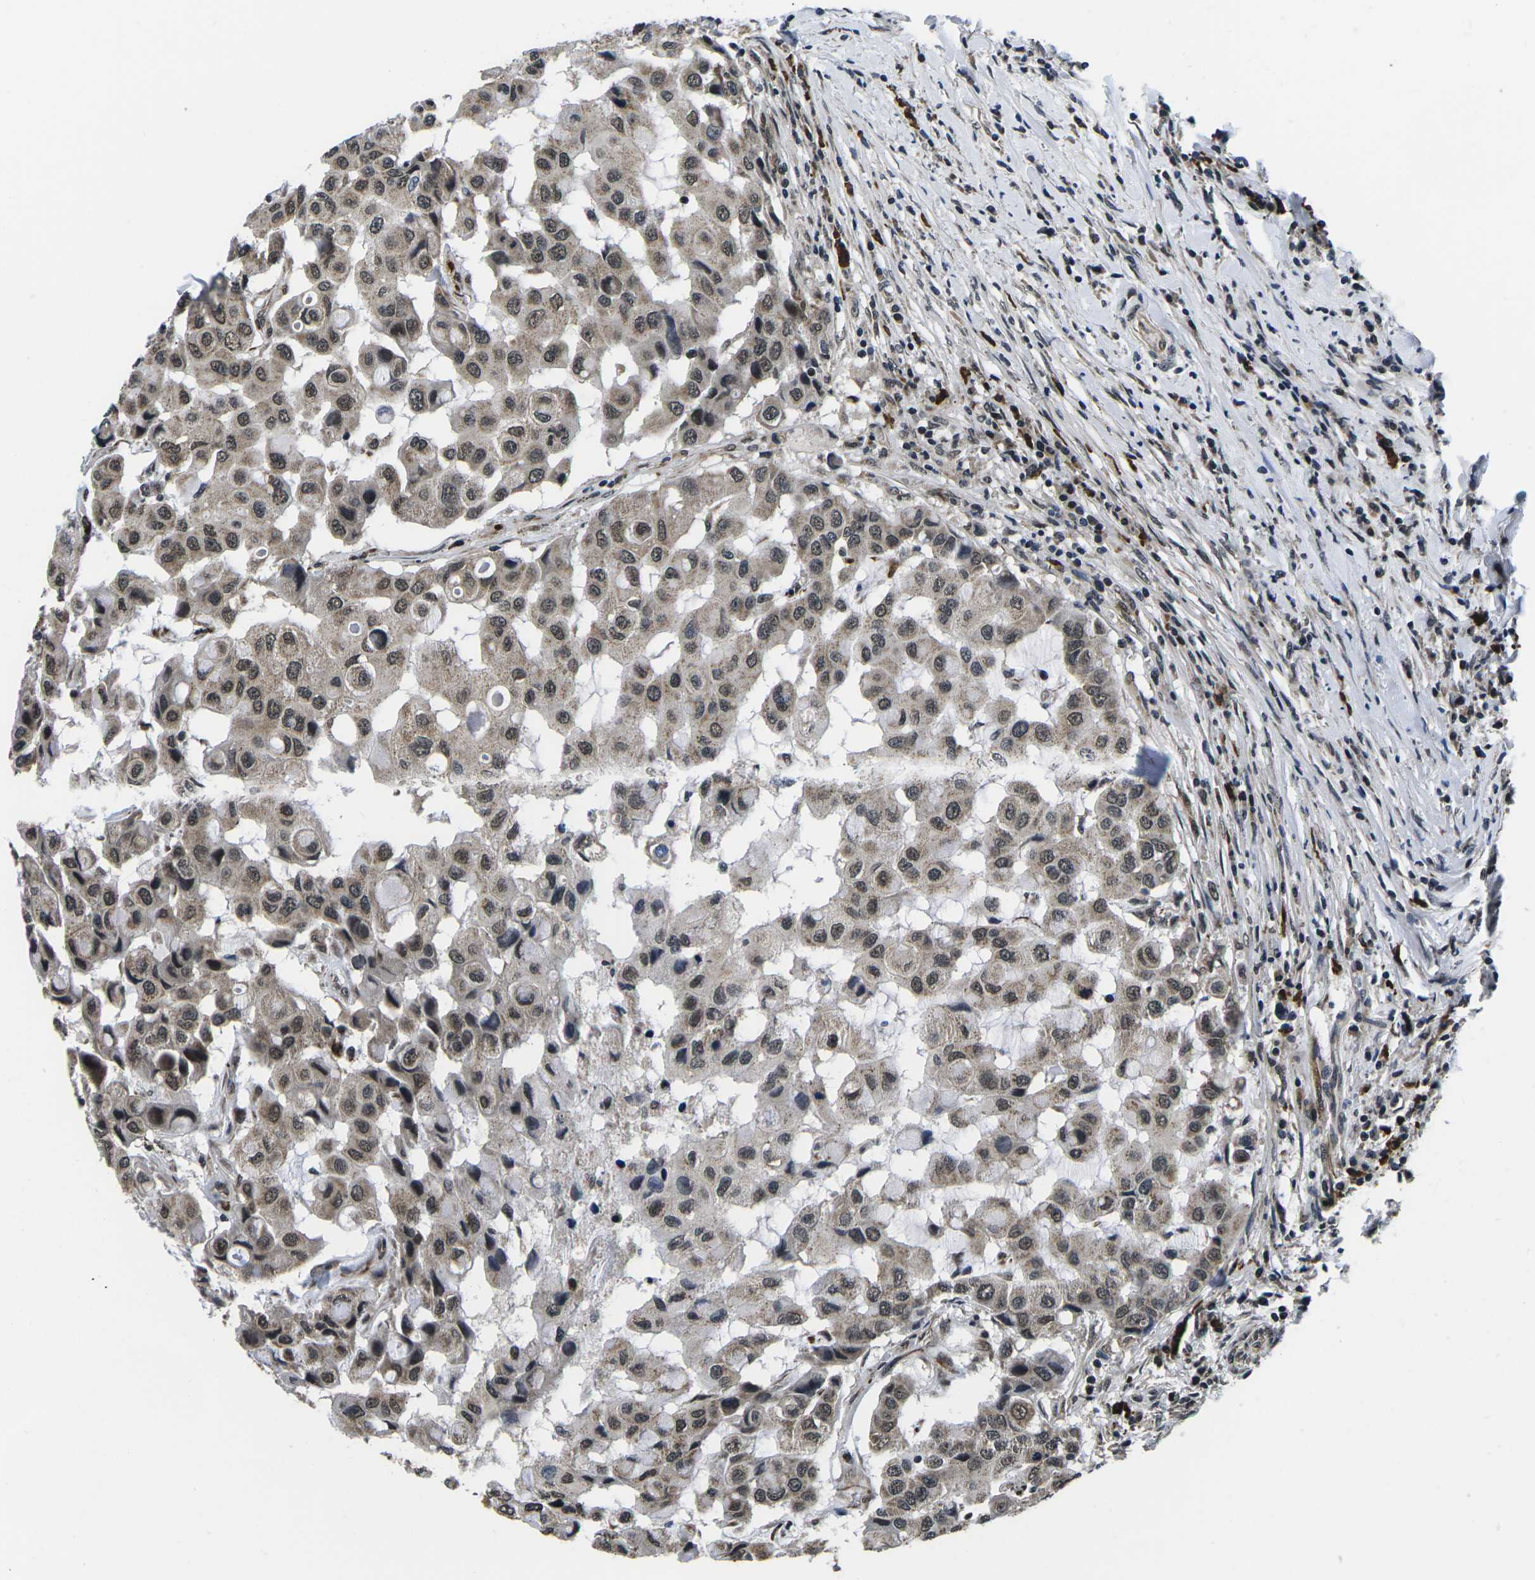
{"staining": {"intensity": "moderate", "quantity": ">75%", "location": "nuclear"}, "tissue": "breast cancer", "cell_type": "Tumor cells", "image_type": "cancer", "snomed": [{"axis": "morphology", "description": "Duct carcinoma"}, {"axis": "topography", "description": "Breast"}], "caption": "DAB (3,3'-diaminobenzidine) immunohistochemical staining of human breast cancer (intraductal carcinoma) demonstrates moderate nuclear protein positivity in about >75% of tumor cells.", "gene": "CCNE1", "patient": {"sex": "female", "age": 27}}